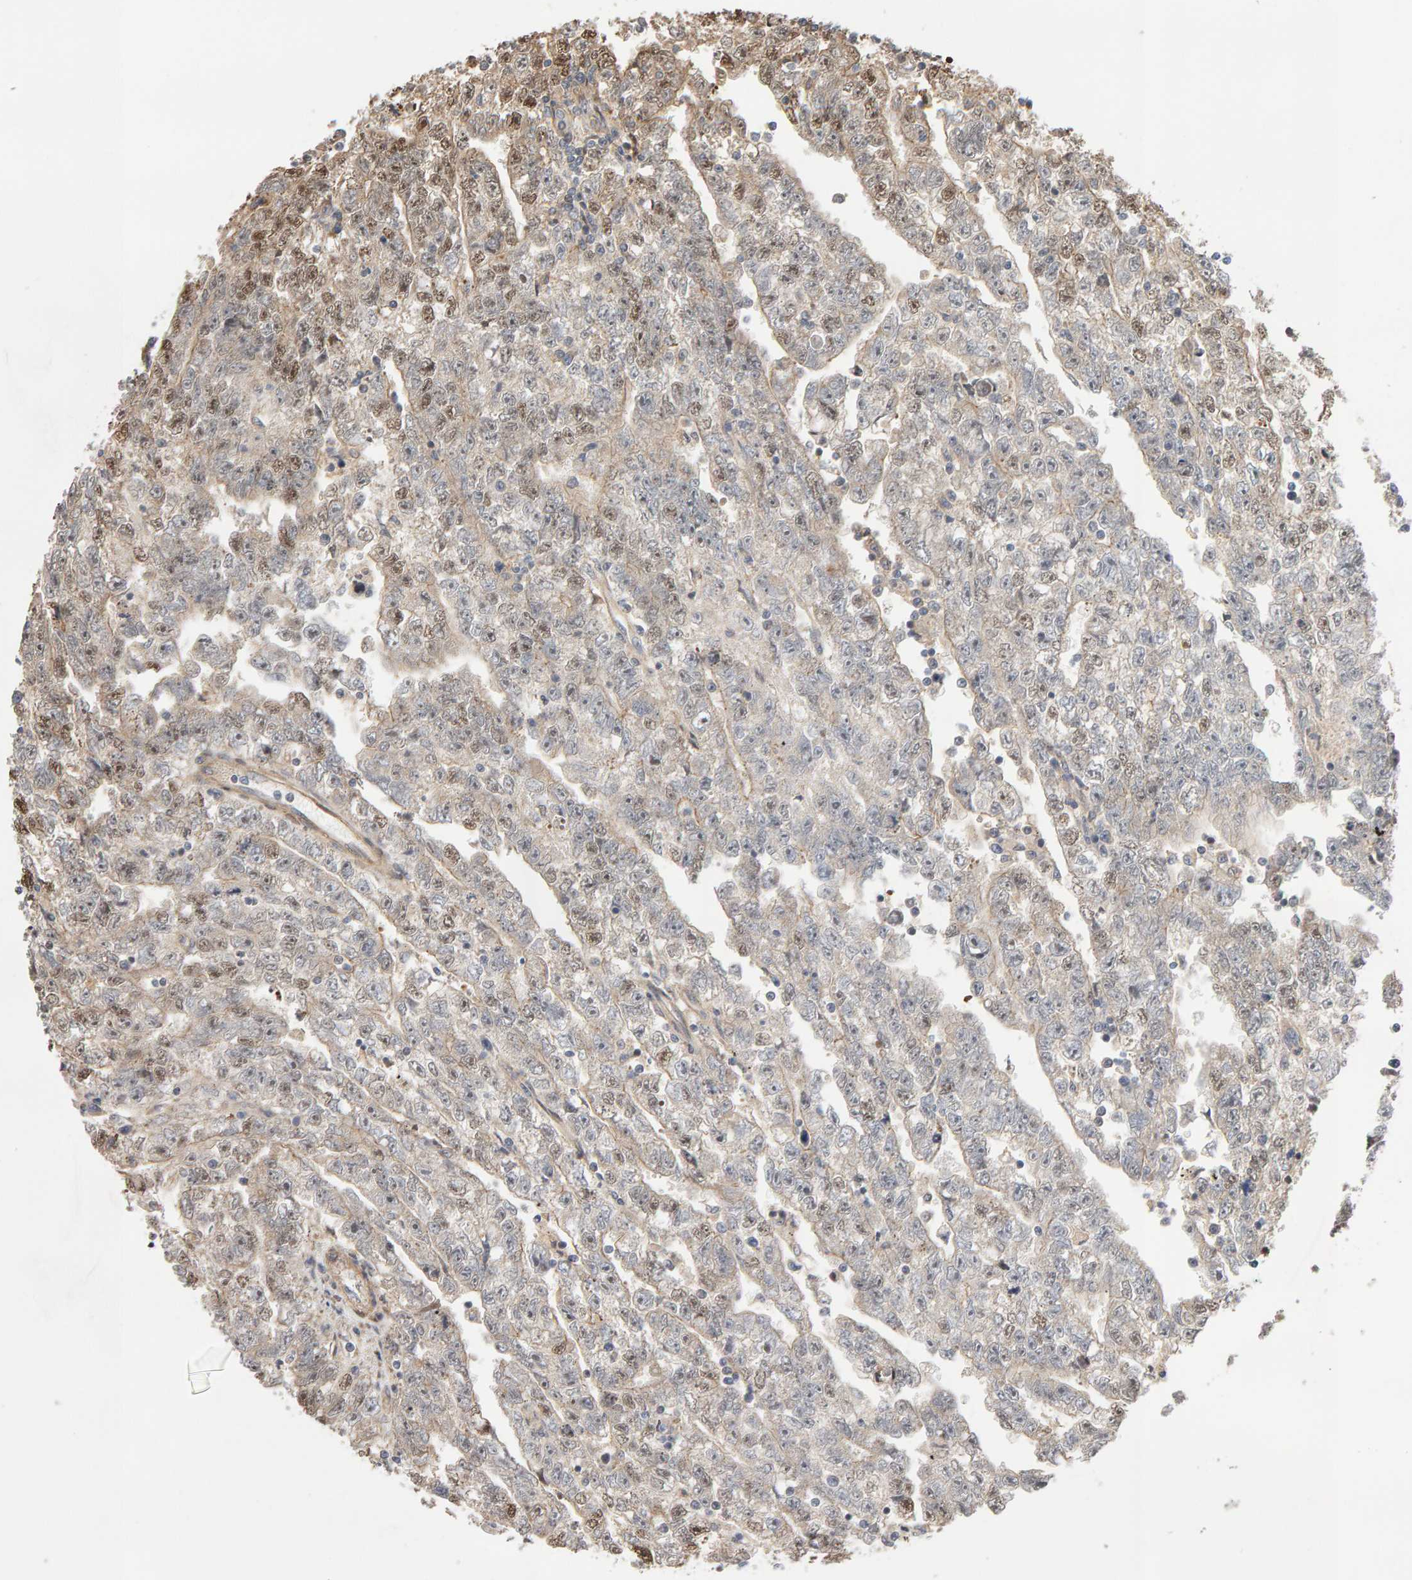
{"staining": {"intensity": "moderate", "quantity": "25%-75%", "location": "nuclear"}, "tissue": "testis cancer", "cell_type": "Tumor cells", "image_type": "cancer", "snomed": [{"axis": "morphology", "description": "Carcinoma, Embryonal, NOS"}, {"axis": "topography", "description": "Testis"}], "caption": "Testis cancer (embryonal carcinoma) was stained to show a protein in brown. There is medium levels of moderate nuclear staining in about 25%-75% of tumor cells.", "gene": "LZTS1", "patient": {"sex": "male", "age": 25}}